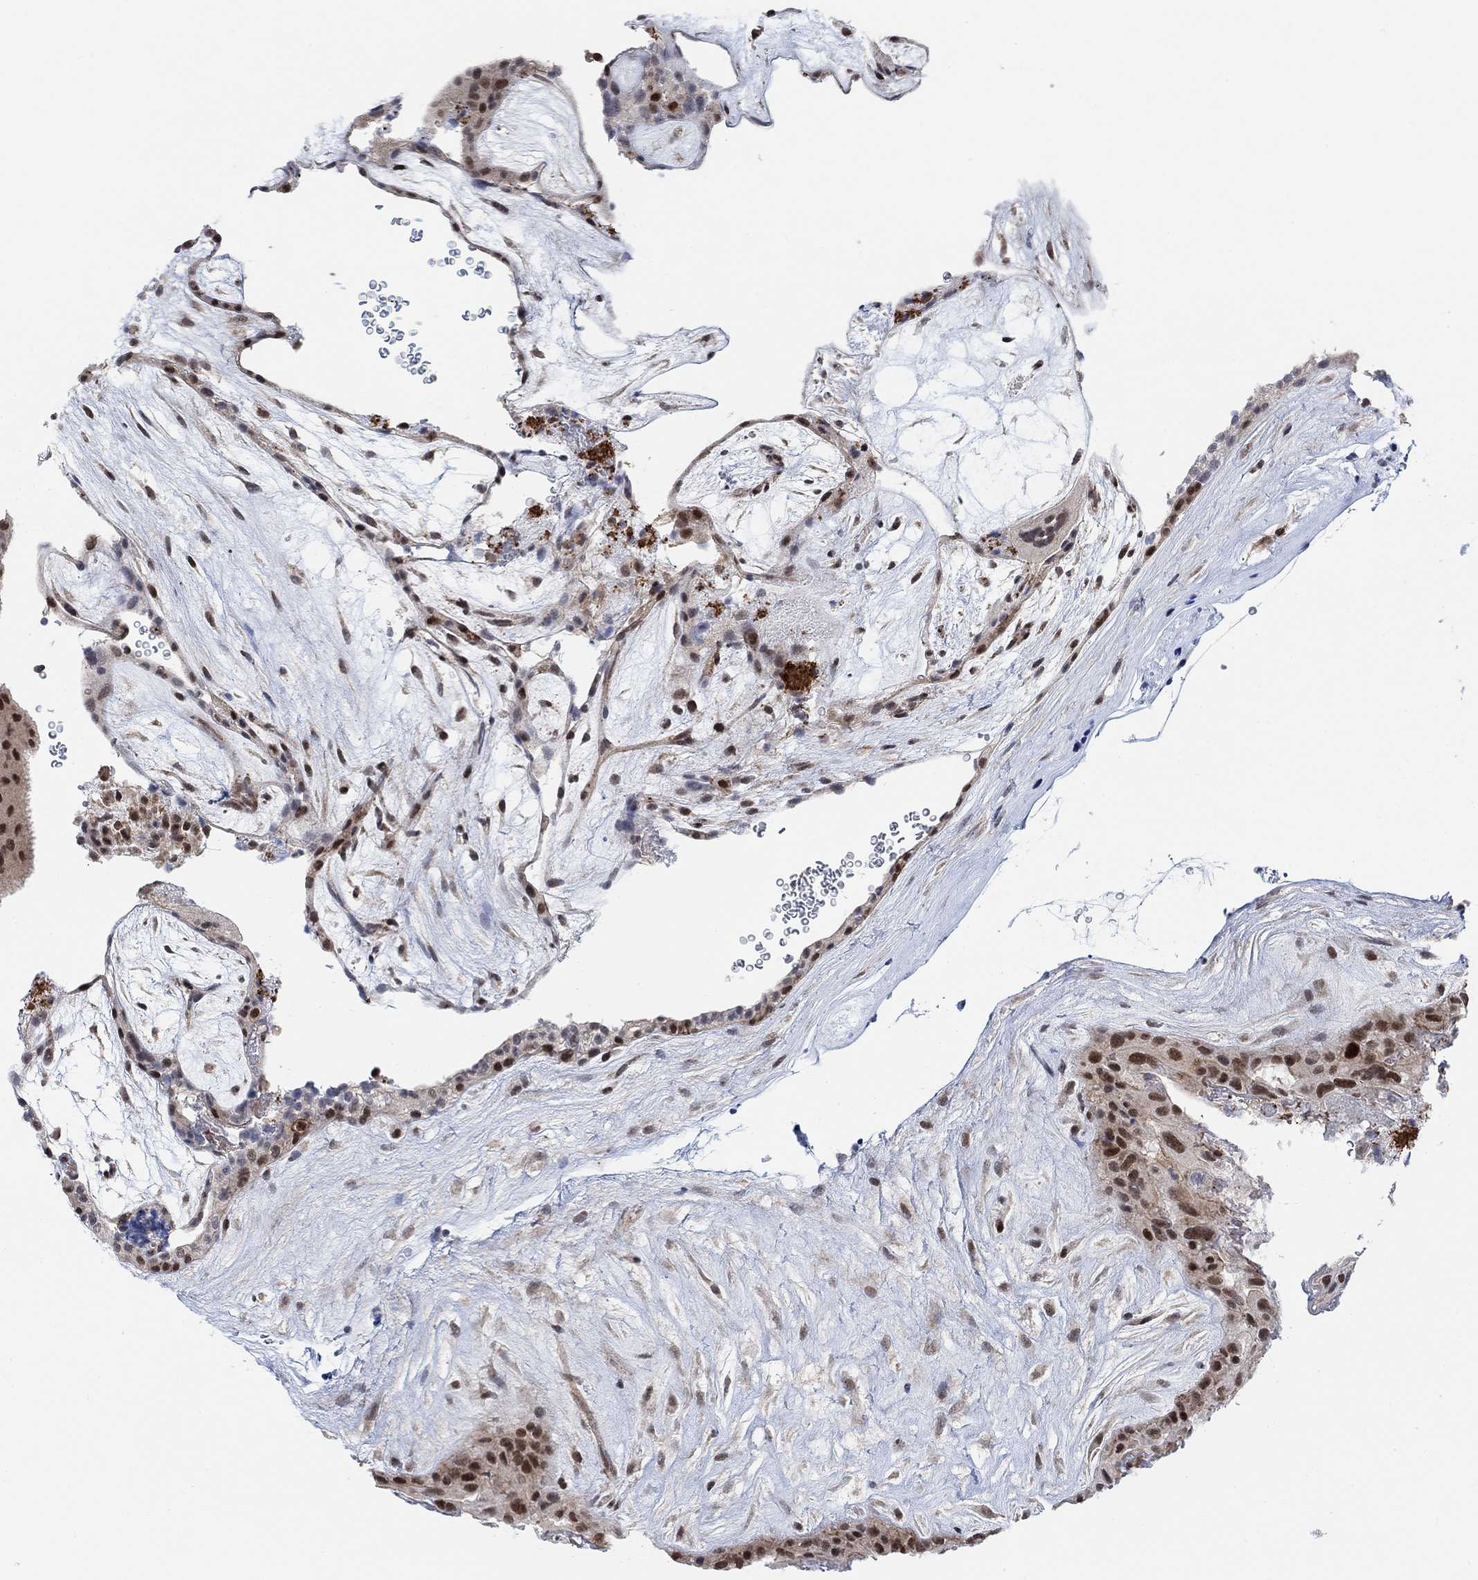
{"staining": {"intensity": "strong", "quantity": "25%-75%", "location": "nuclear"}, "tissue": "placenta", "cell_type": "Decidual cells", "image_type": "normal", "snomed": [{"axis": "morphology", "description": "Normal tissue, NOS"}, {"axis": "topography", "description": "Placenta"}], "caption": "Protein expression analysis of unremarkable placenta demonstrates strong nuclear positivity in about 25%-75% of decidual cells. The staining was performed using DAB (3,3'-diaminobenzidine), with brown indicating positive protein expression. Nuclei are stained blue with hematoxylin.", "gene": "PWWP2B", "patient": {"sex": "female", "age": 19}}